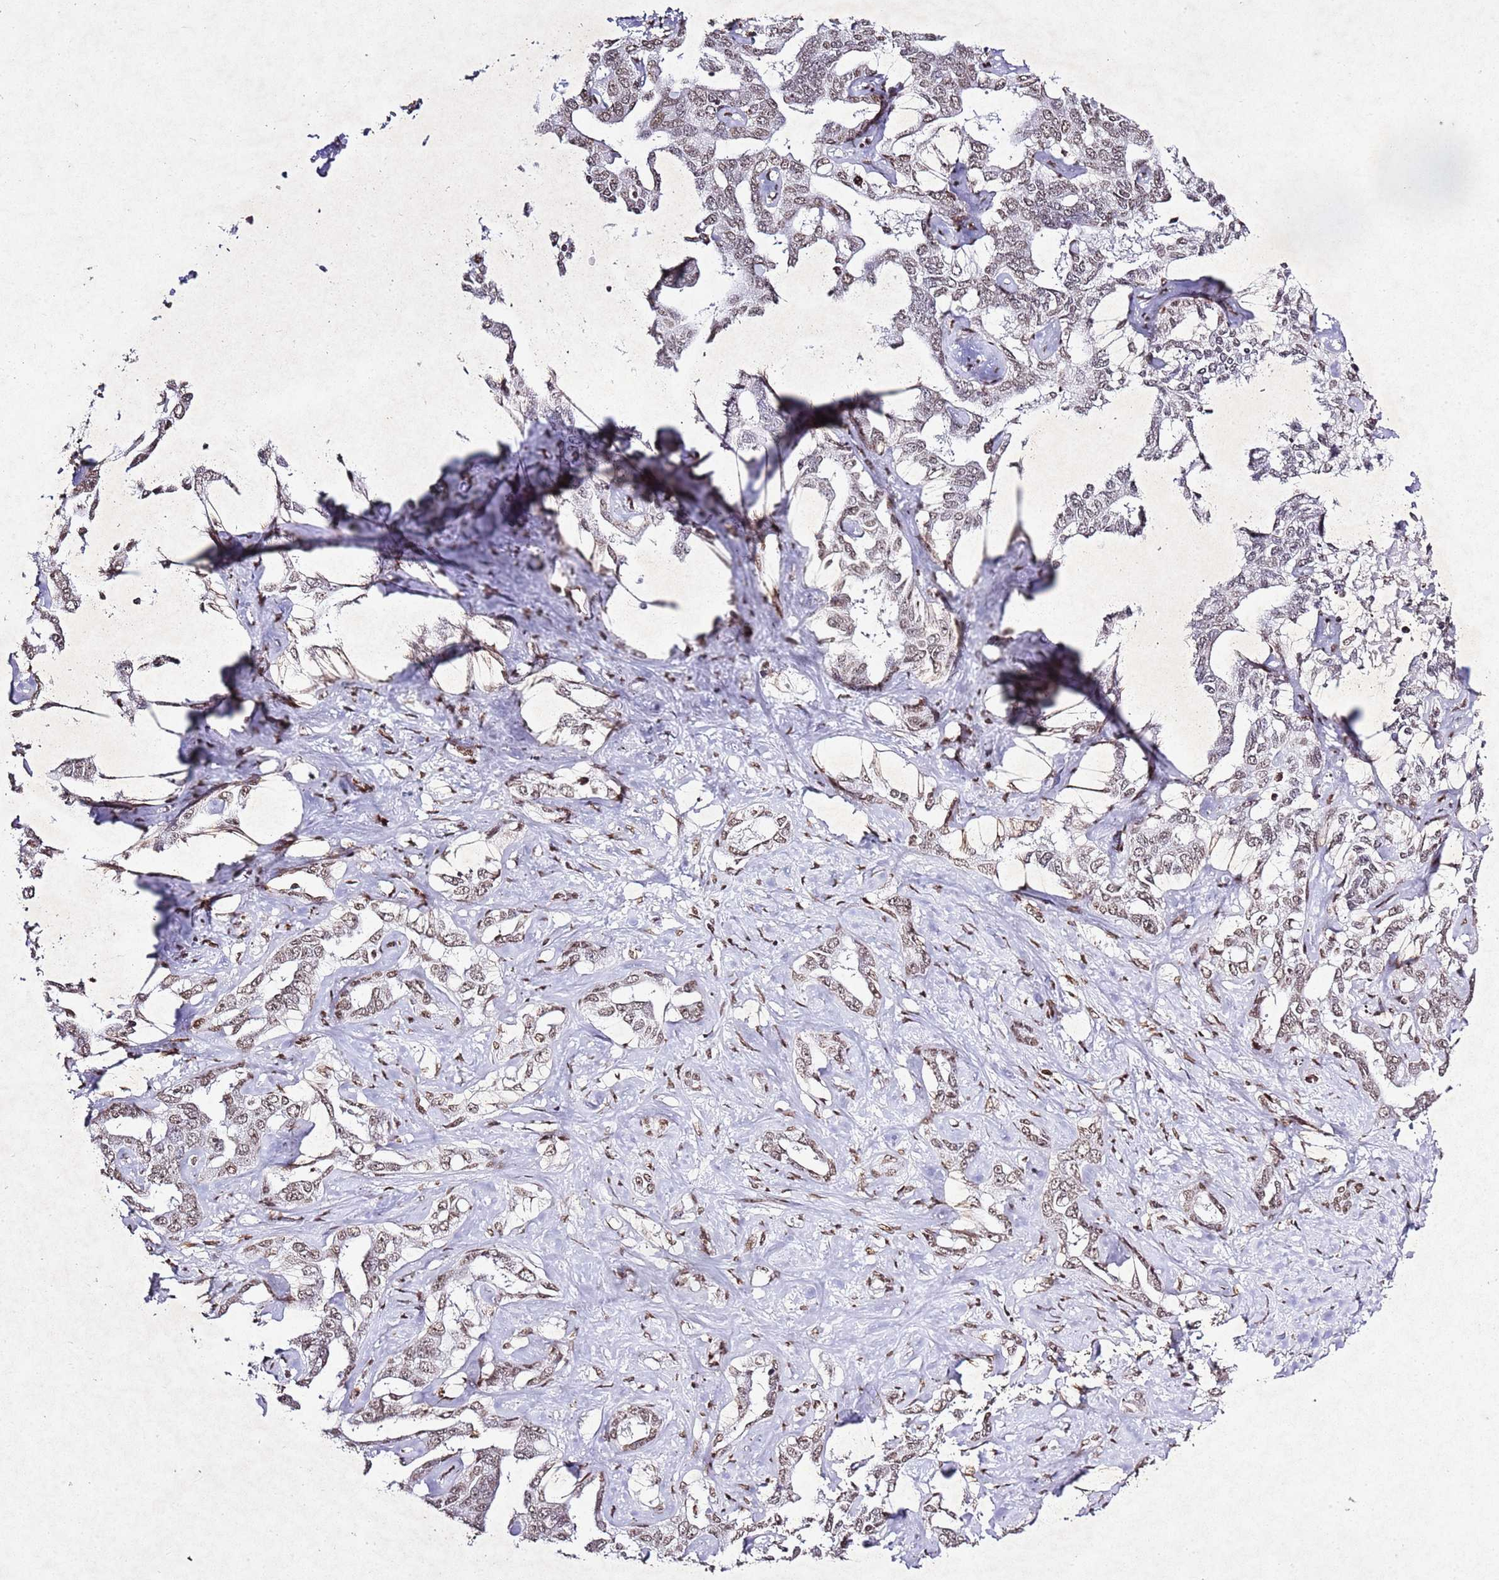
{"staining": {"intensity": "weak", "quantity": ">75%", "location": "nuclear"}, "tissue": "liver cancer", "cell_type": "Tumor cells", "image_type": "cancer", "snomed": [{"axis": "morphology", "description": "Cholangiocarcinoma"}, {"axis": "topography", "description": "Liver"}], "caption": "Brown immunohistochemical staining in liver cholangiocarcinoma shows weak nuclear expression in about >75% of tumor cells.", "gene": "BMAL1", "patient": {"sex": "male", "age": 59}}